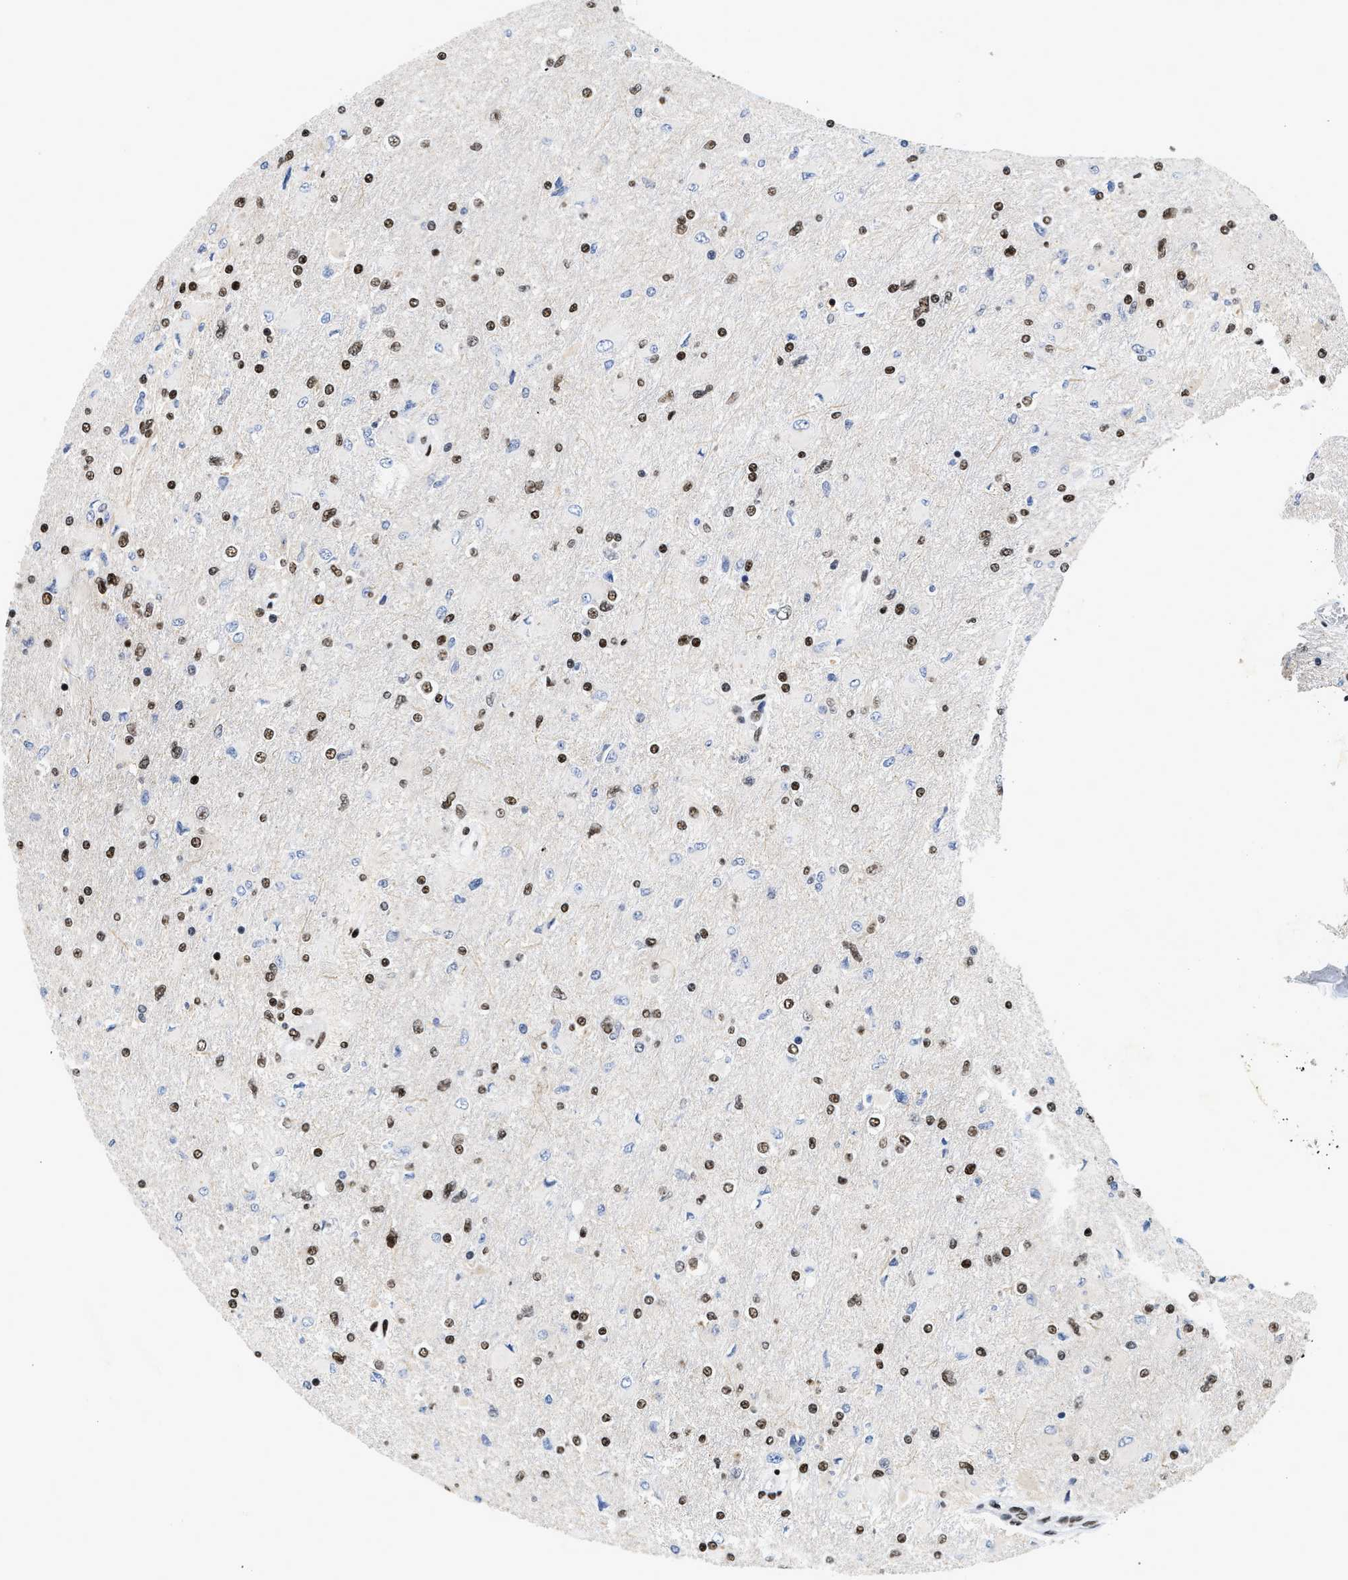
{"staining": {"intensity": "strong", "quantity": "25%-75%", "location": "nuclear"}, "tissue": "glioma", "cell_type": "Tumor cells", "image_type": "cancer", "snomed": [{"axis": "morphology", "description": "Glioma, malignant, High grade"}, {"axis": "topography", "description": "Cerebral cortex"}], "caption": "Immunohistochemical staining of malignant glioma (high-grade) shows strong nuclear protein expression in approximately 25%-75% of tumor cells.", "gene": "CREB1", "patient": {"sex": "female", "age": 36}}